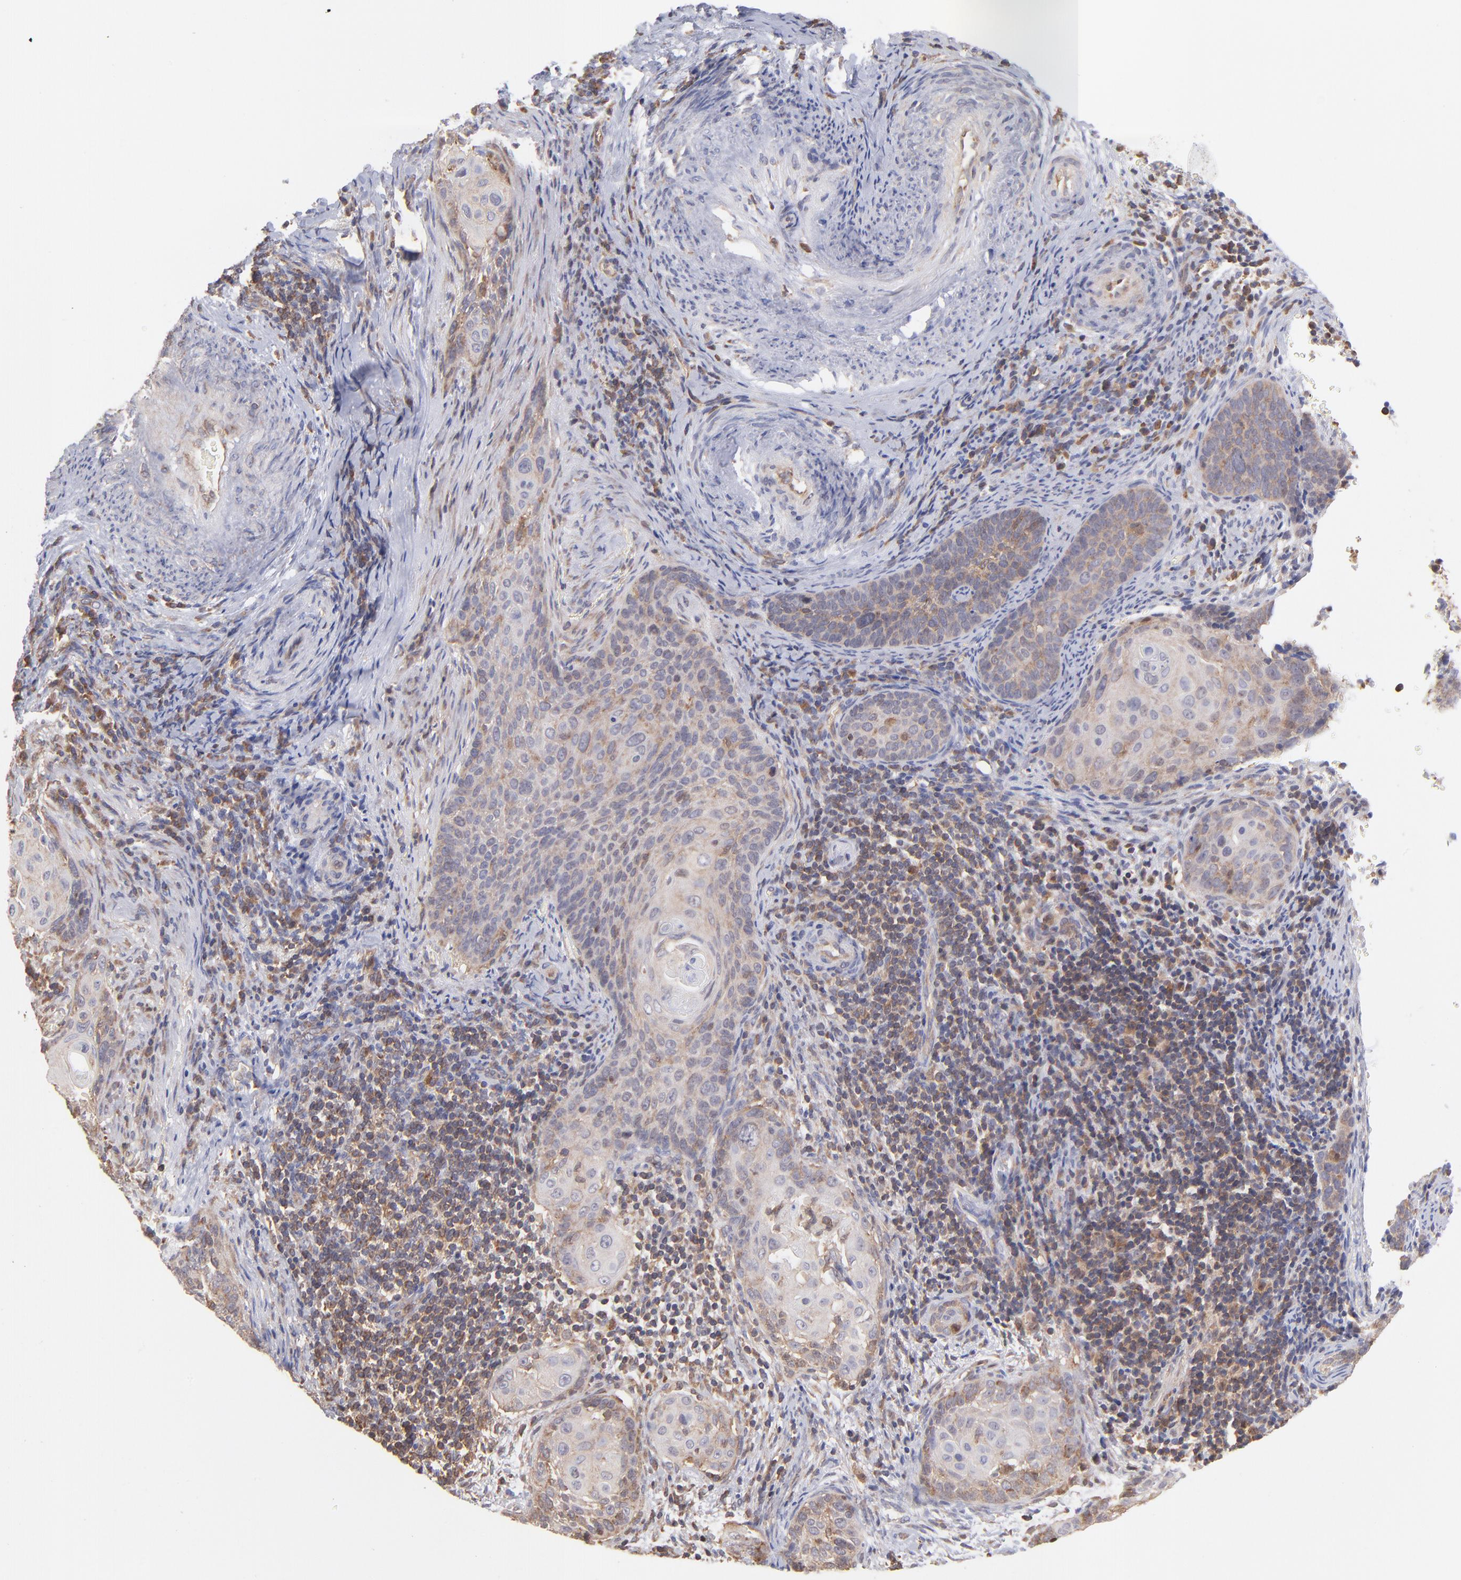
{"staining": {"intensity": "weak", "quantity": "25%-75%", "location": "cytoplasmic/membranous"}, "tissue": "cervical cancer", "cell_type": "Tumor cells", "image_type": "cancer", "snomed": [{"axis": "morphology", "description": "Squamous cell carcinoma, NOS"}, {"axis": "topography", "description": "Cervix"}], "caption": "Immunohistochemical staining of cervical cancer (squamous cell carcinoma) exhibits low levels of weak cytoplasmic/membranous protein positivity in about 25%-75% of tumor cells. (DAB (3,3'-diaminobenzidine) = brown stain, brightfield microscopy at high magnification).", "gene": "MAPRE1", "patient": {"sex": "female", "age": 33}}